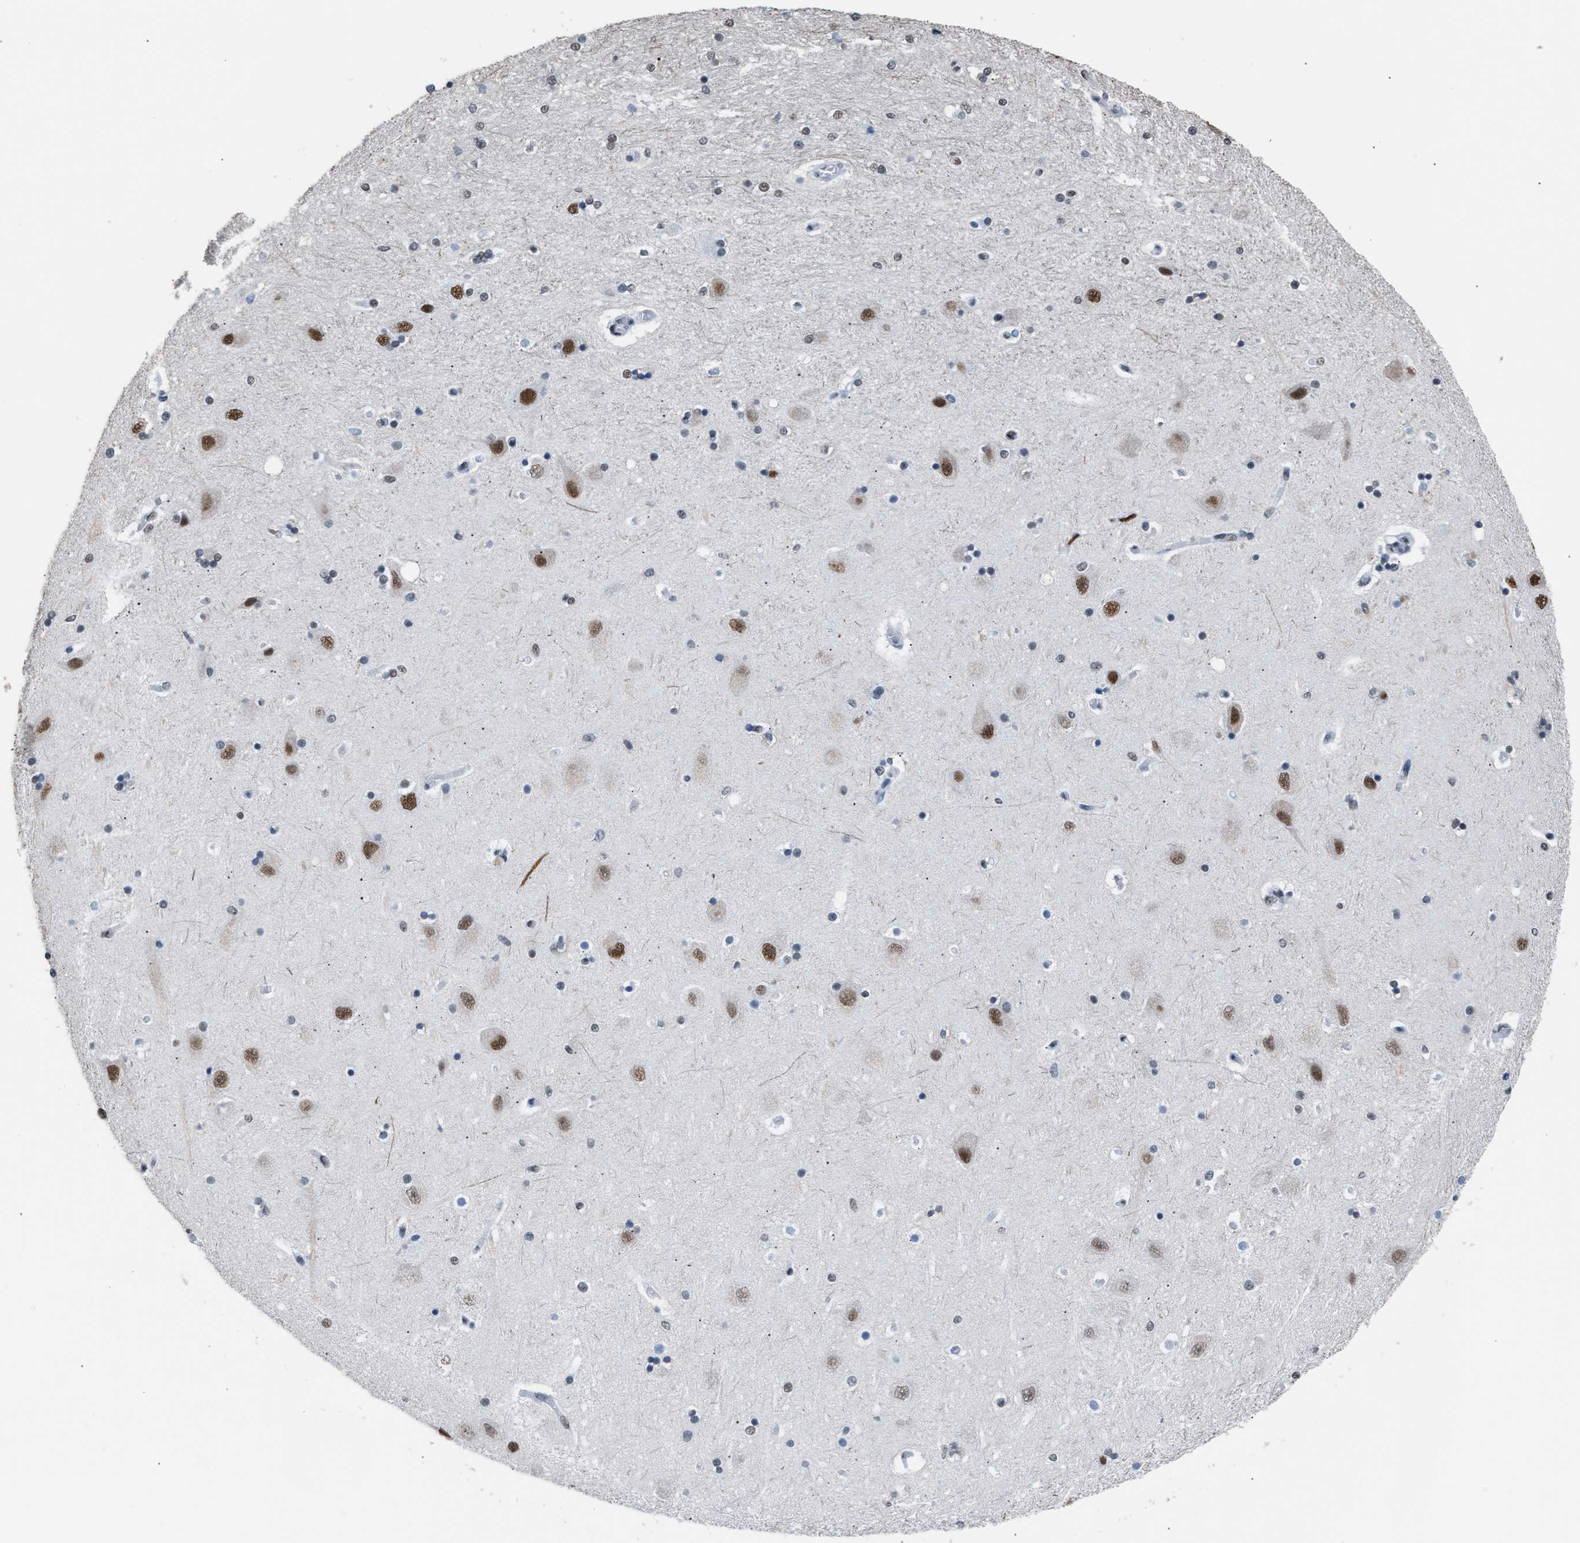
{"staining": {"intensity": "weak", "quantity": "25%-75%", "location": "nuclear"}, "tissue": "hippocampus", "cell_type": "Glial cells", "image_type": "normal", "snomed": [{"axis": "morphology", "description": "Normal tissue, NOS"}, {"axis": "topography", "description": "Hippocampus"}], "caption": "A photomicrograph of human hippocampus stained for a protein exhibits weak nuclear brown staining in glial cells. Immunohistochemistry stains the protein of interest in brown and the nuclei are stained blue.", "gene": "CCAR2", "patient": {"sex": "female", "age": 54}}